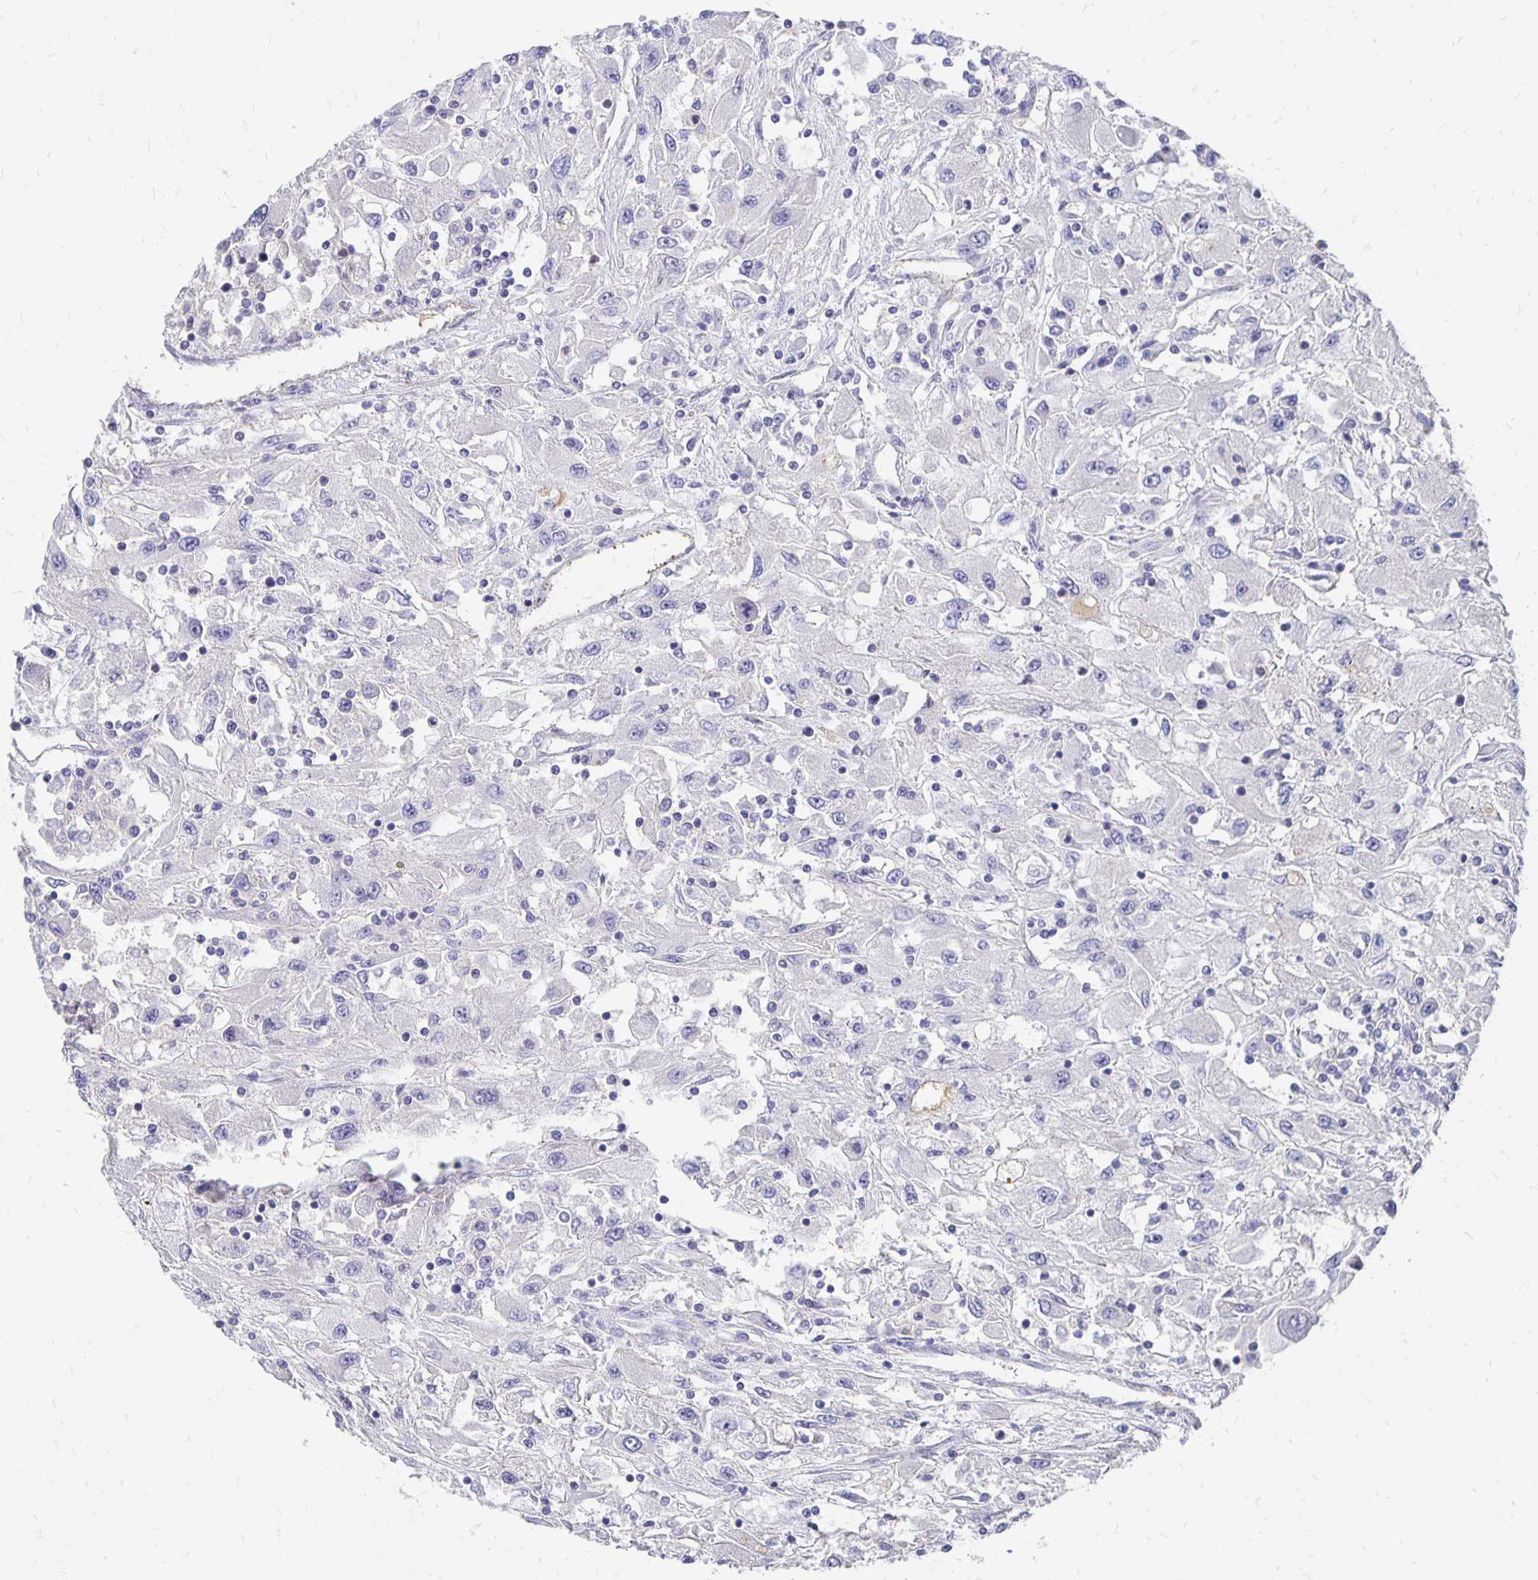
{"staining": {"intensity": "negative", "quantity": "none", "location": "none"}, "tissue": "renal cancer", "cell_type": "Tumor cells", "image_type": "cancer", "snomed": [{"axis": "morphology", "description": "Adenocarcinoma, NOS"}, {"axis": "topography", "description": "Kidney"}], "caption": "Immunohistochemistry micrograph of human renal cancer (adenocarcinoma) stained for a protein (brown), which displays no staining in tumor cells.", "gene": "APOB", "patient": {"sex": "female", "age": 67}}